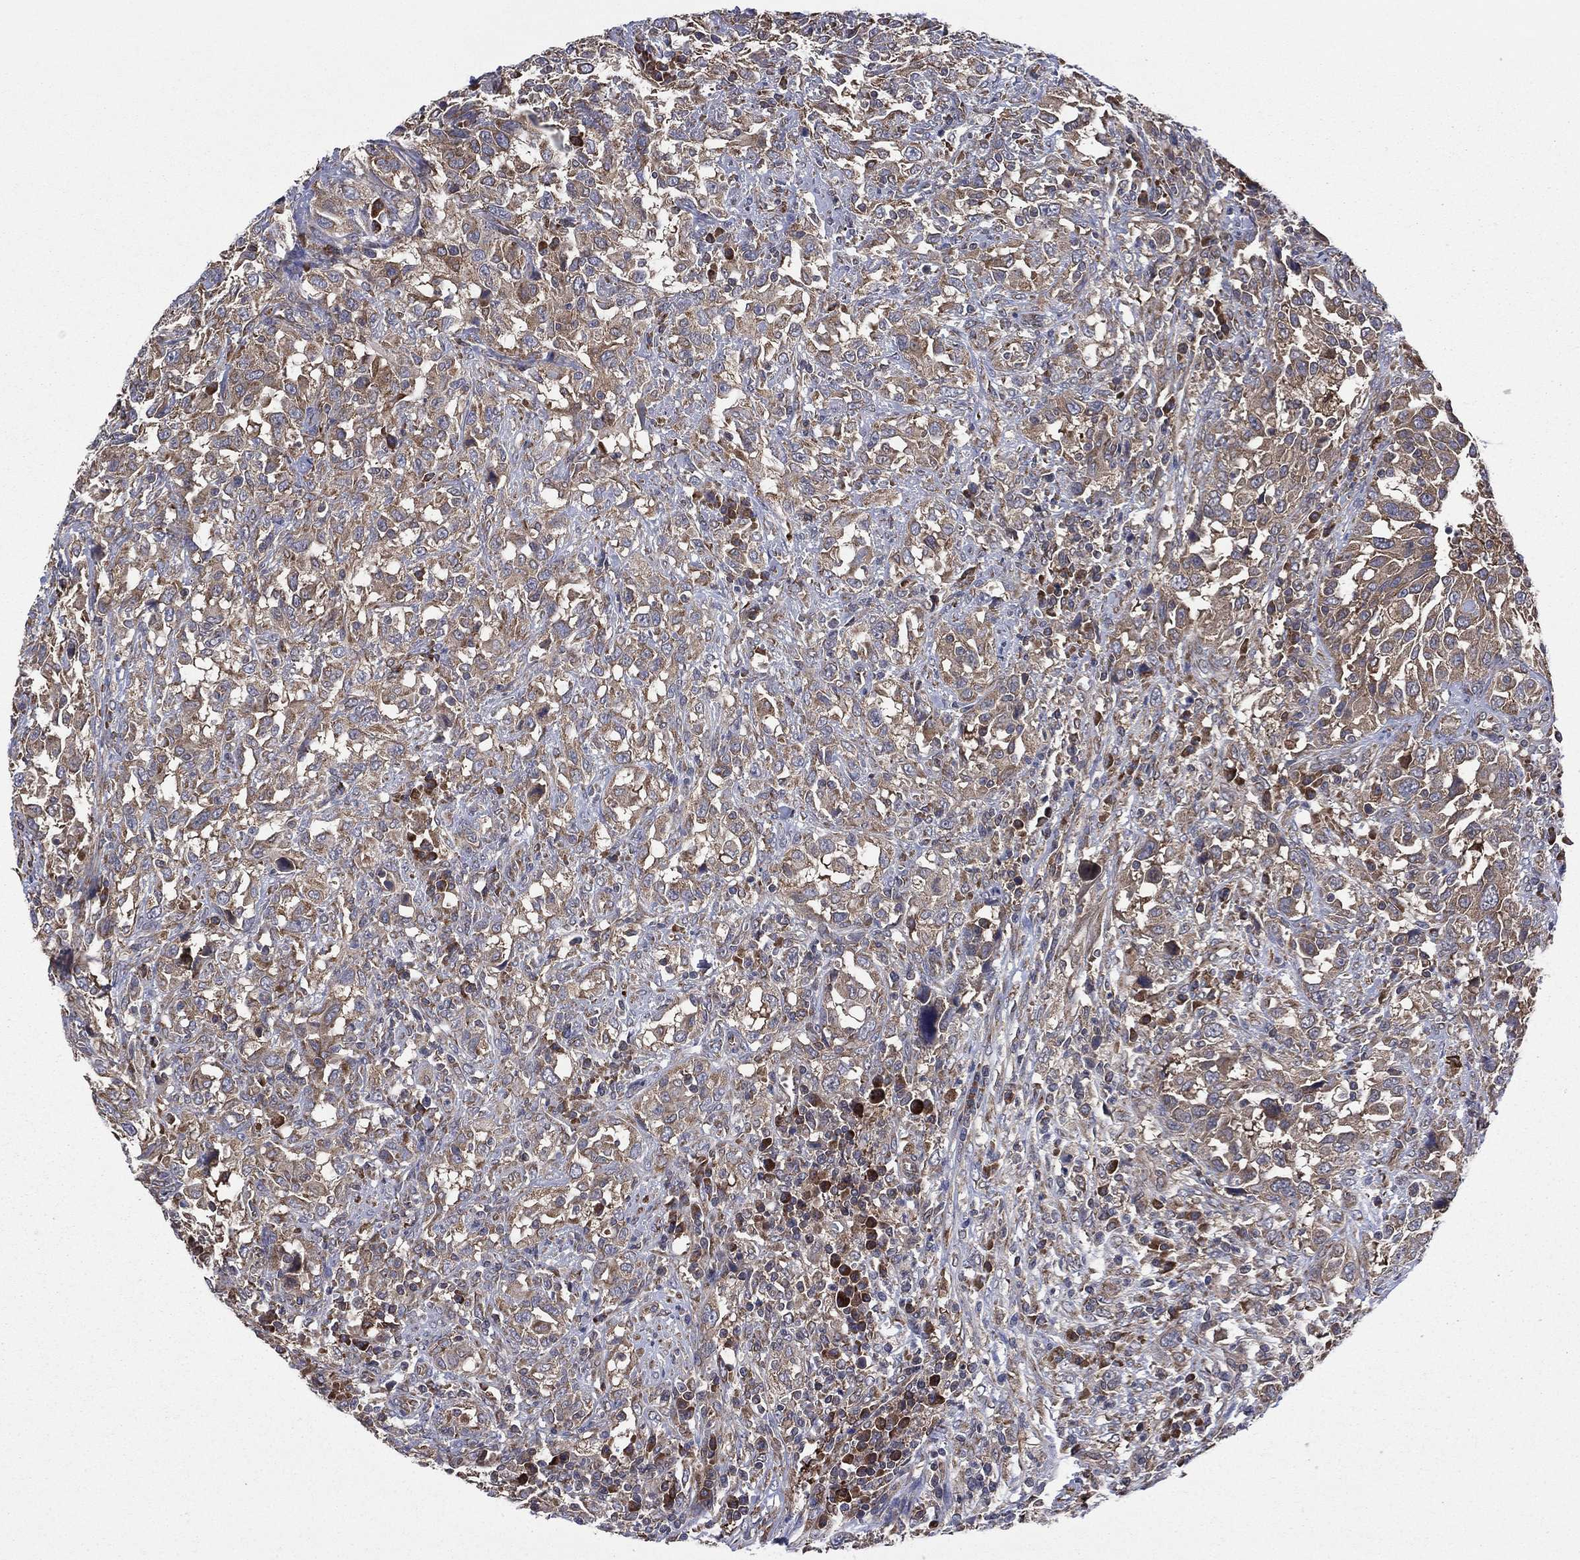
{"staining": {"intensity": "weak", "quantity": "25%-75%", "location": "cytoplasmic/membranous"}, "tissue": "urothelial cancer", "cell_type": "Tumor cells", "image_type": "cancer", "snomed": [{"axis": "morphology", "description": "Urothelial carcinoma, NOS"}, {"axis": "morphology", "description": "Urothelial carcinoma, High grade"}, {"axis": "topography", "description": "Urinary bladder"}], "caption": "A low amount of weak cytoplasmic/membranous positivity is appreciated in about 25%-75% of tumor cells in transitional cell carcinoma tissue.", "gene": "C2orf76", "patient": {"sex": "female", "age": 64}}